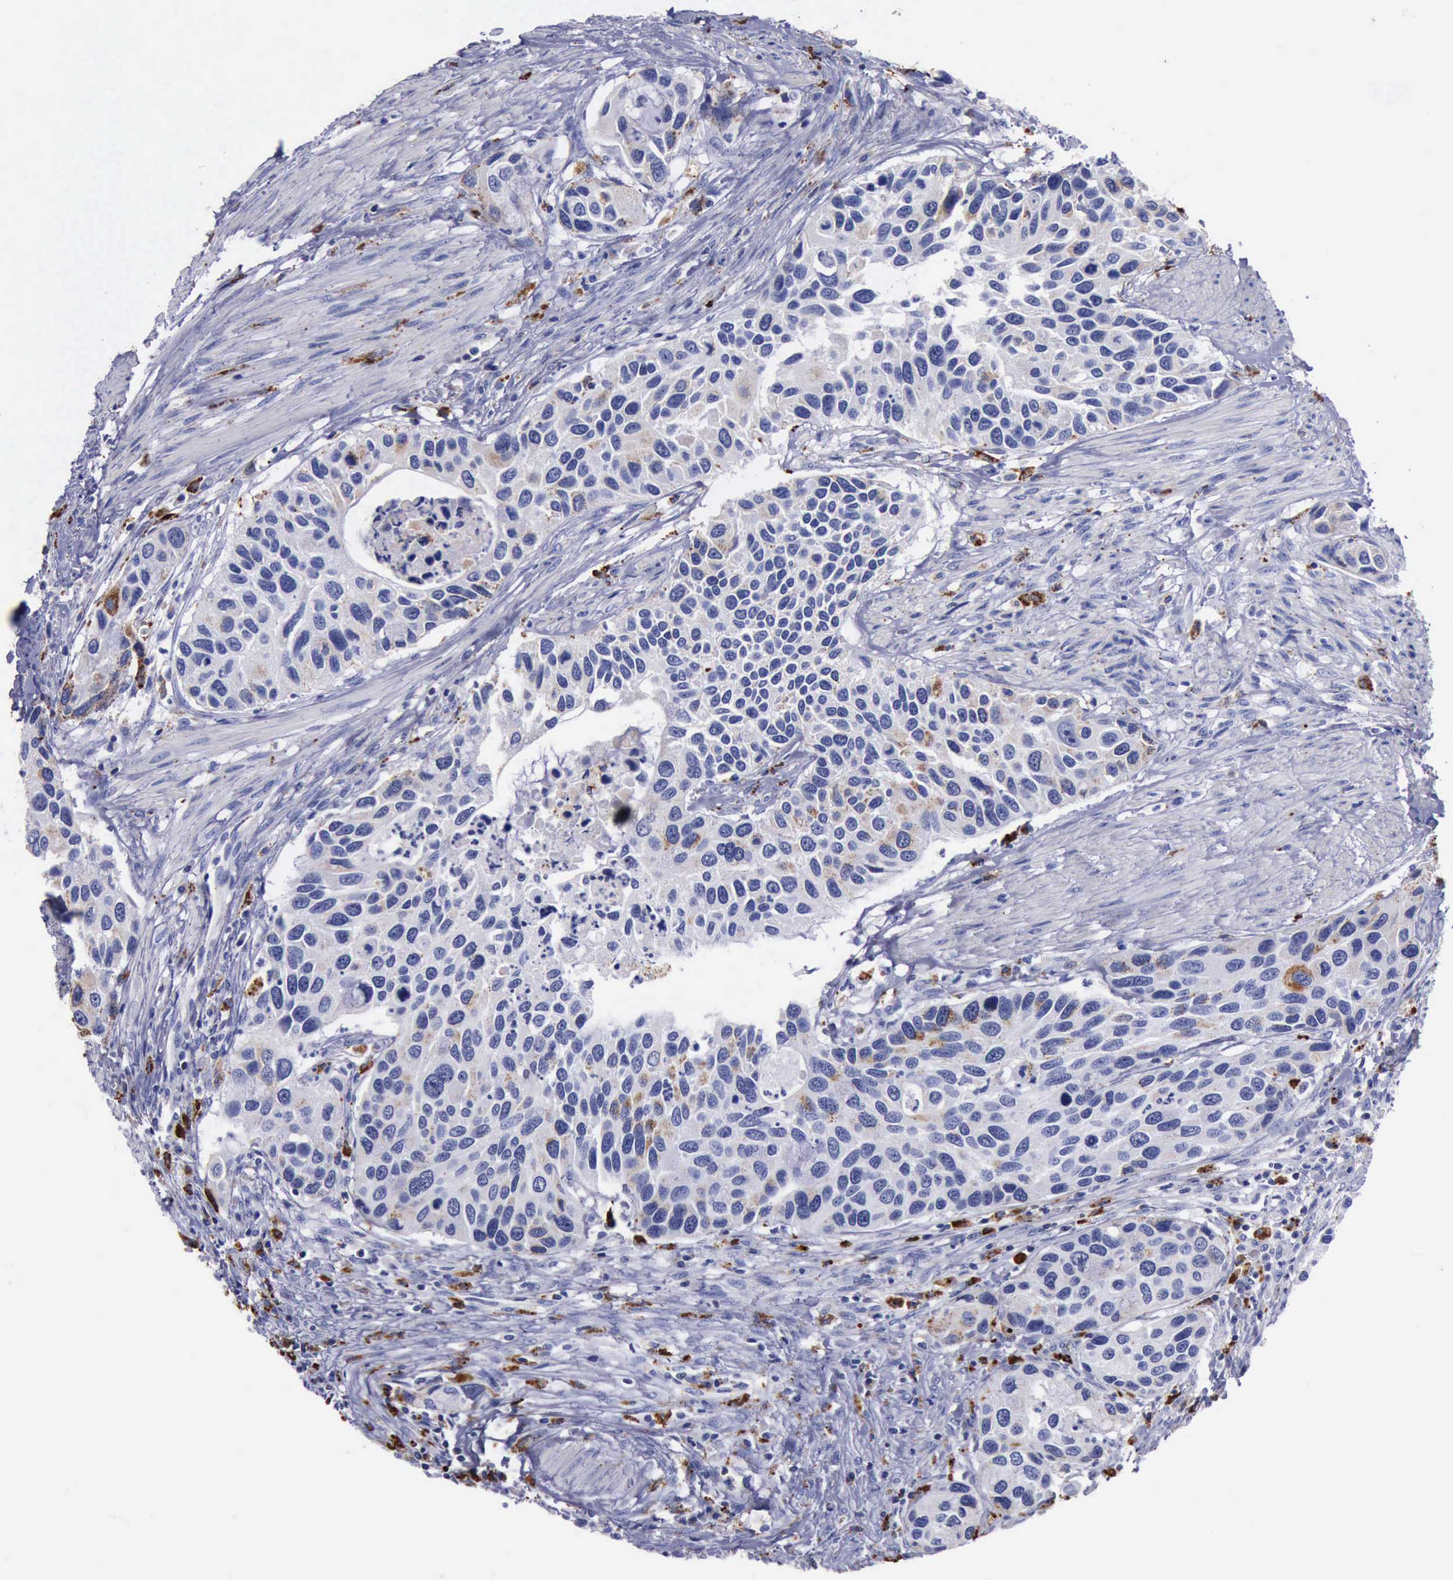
{"staining": {"intensity": "moderate", "quantity": "<25%", "location": "cytoplasmic/membranous"}, "tissue": "urothelial cancer", "cell_type": "Tumor cells", "image_type": "cancer", "snomed": [{"axis": "morphology", "description": "Urothelial carcinoma, High grade"}, {"axis": "topography", "description": "Urinary bladder"}], "caption": "Urothelial cancer tissue reveals moderate cytoplasmic/membranous positivity in approximately <25% of tumor cells, visualized by immunohistochemistry.", "gene": "CTSD", "patient": {"sex": "male", "age": 66}}